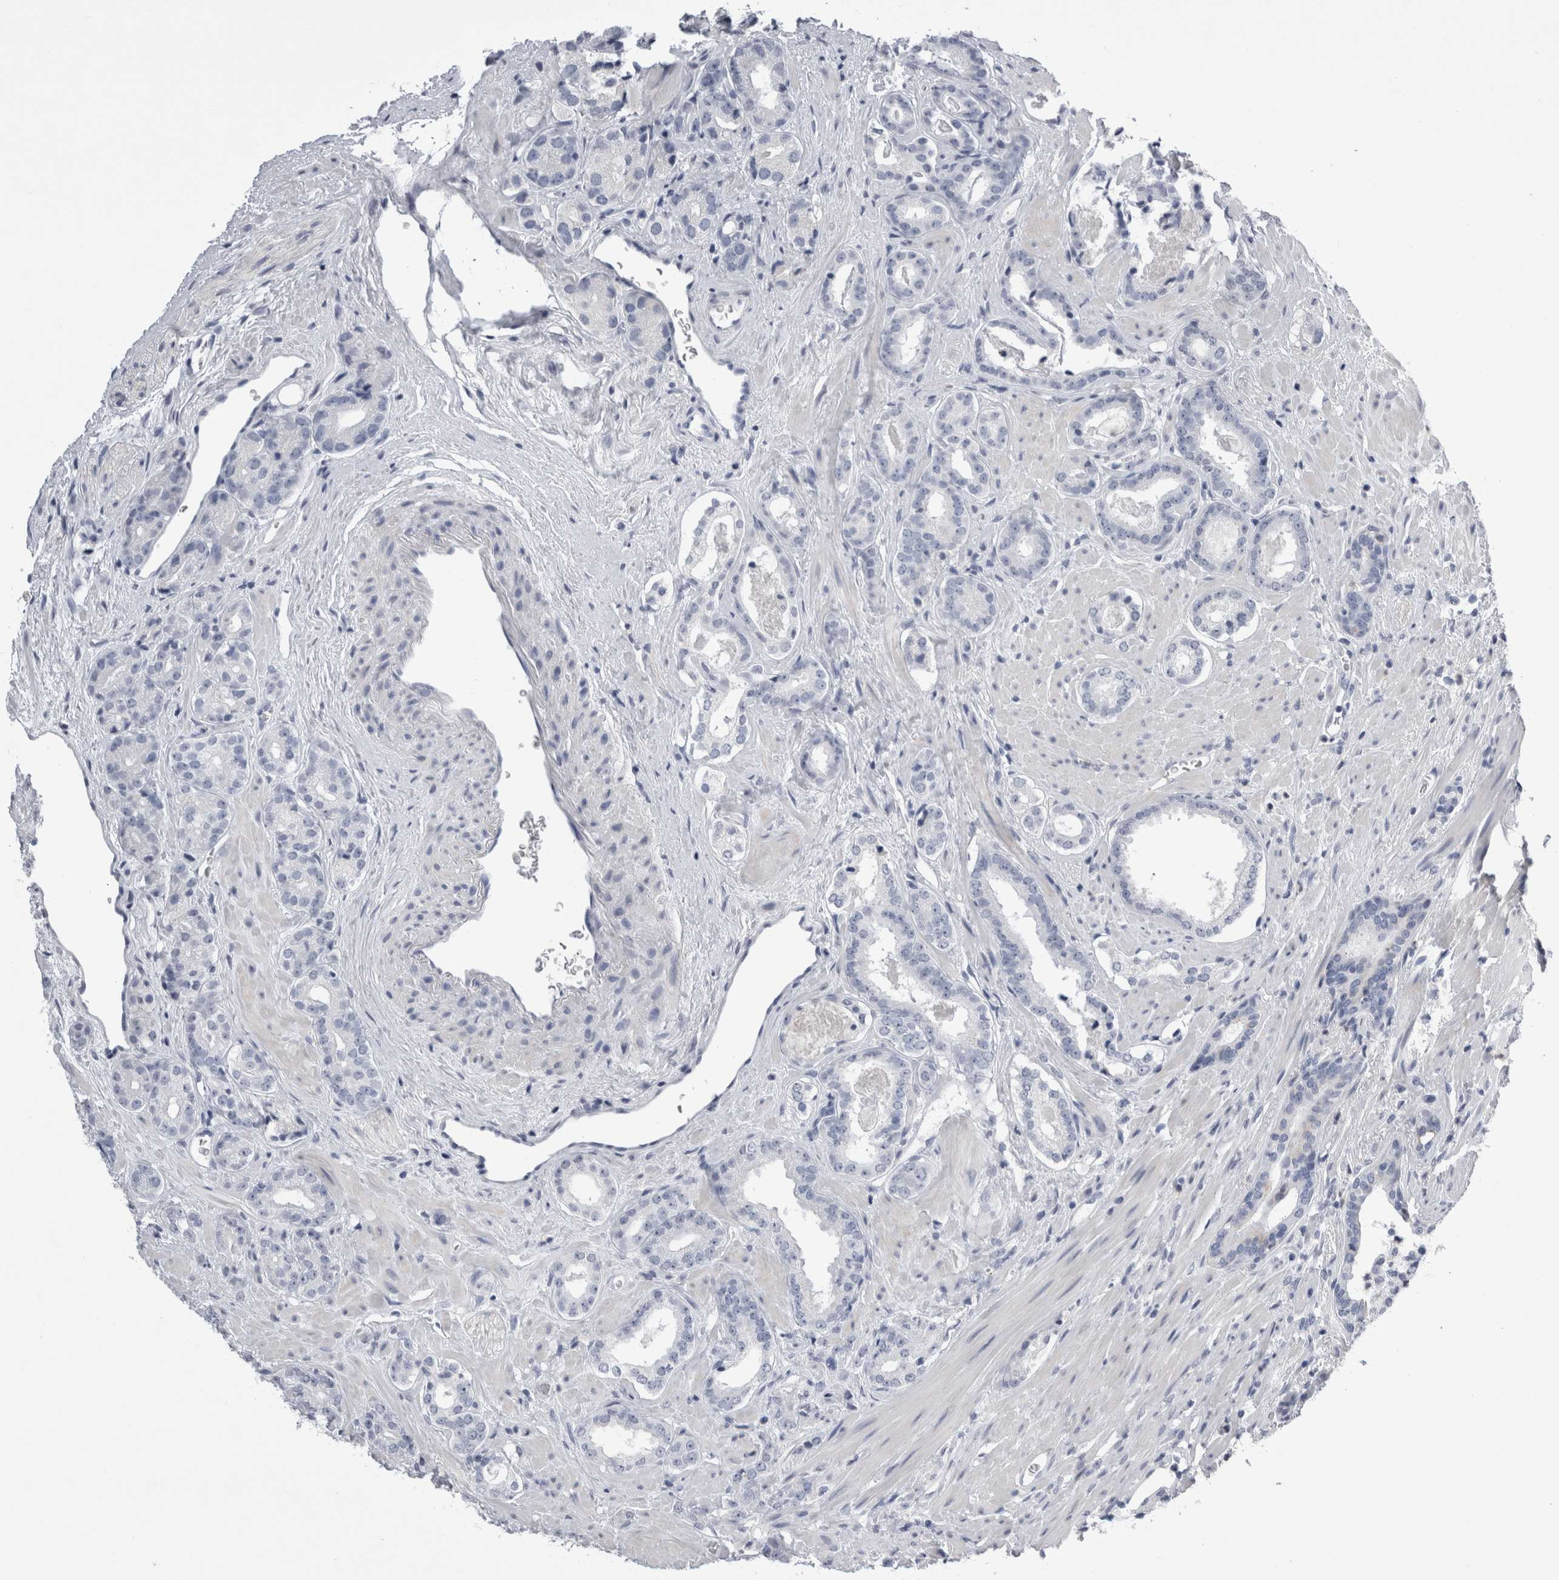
{"staining": {"intensity": "negative", "quantity": "none", "location": "none"}, "tissue": "prostate cancer", "cell_type": "Tumor cells", "image_type": "cancer", "snomed": [{"axis": "morphology", "description": "Adenocarcinoma, High grade"}, {"axis": "topography", "description": "Prostate"}], "caption": "DAB (3,3'-diaminobenzidine) immunohistochemical staining of prostate cancer exhibits no significant positivity in tumor cells.", "gene": "ALDH8A1", "patient": {"sex": "male", "age": 71}}